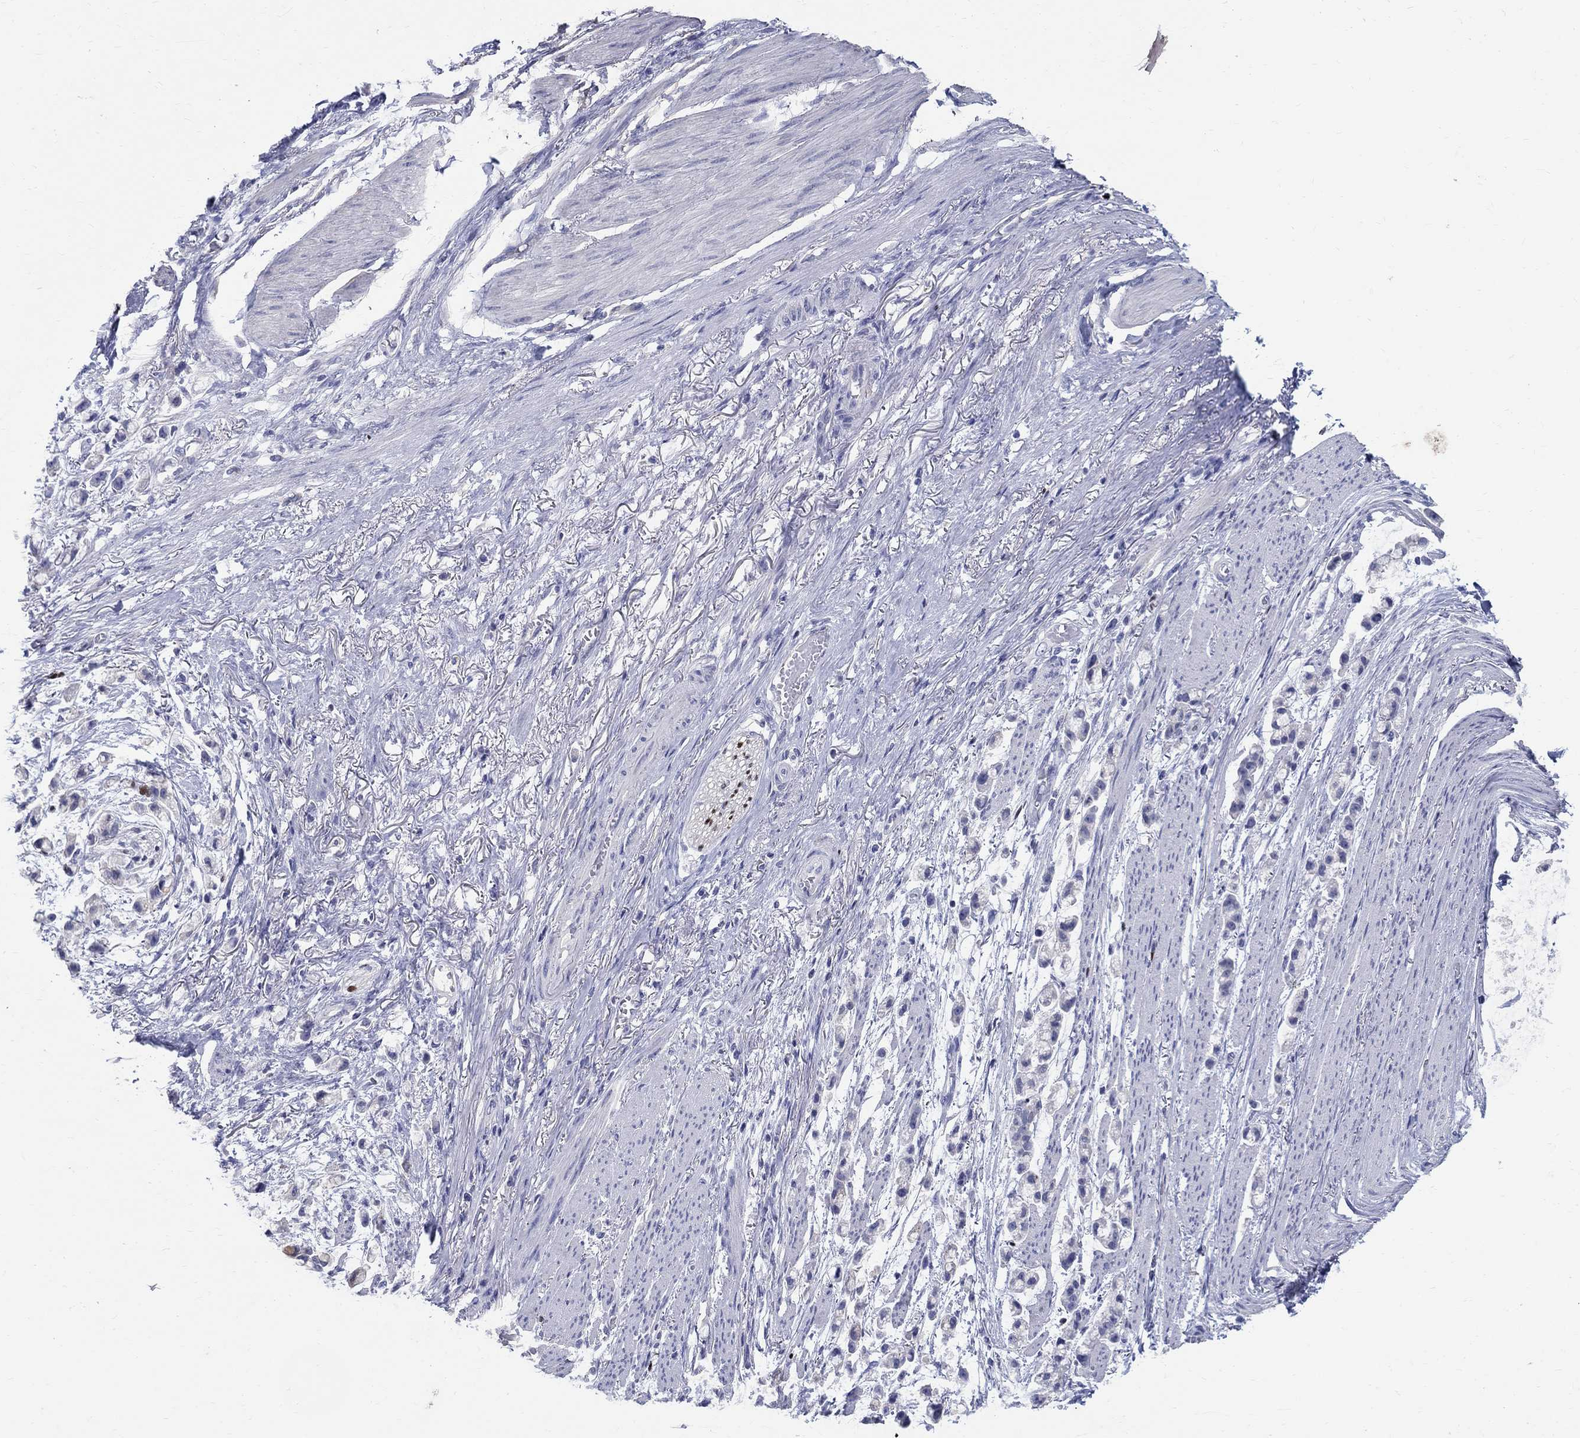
{"staining": {"intensity": "weak", "quantity": "<25%", "location": "cytoplasmic/membranous"}, "tissue": "stomach cancer", "cell_type": "Tumor cells", "image_type": "cancer", "snomed": [{"axis": "morphology", "description": "Adenocarcinoma, NOS"}, {"axis": "topography", "description": "Stomach"}], "caption": "Immunohistochemistry (IHC) histopathology image of stomach adenocarcinoma stained for a protein (brown), which displays no expression in tumor cells.", "gene": "SOX2", "patient": {"sex": "female", "age": 81}}